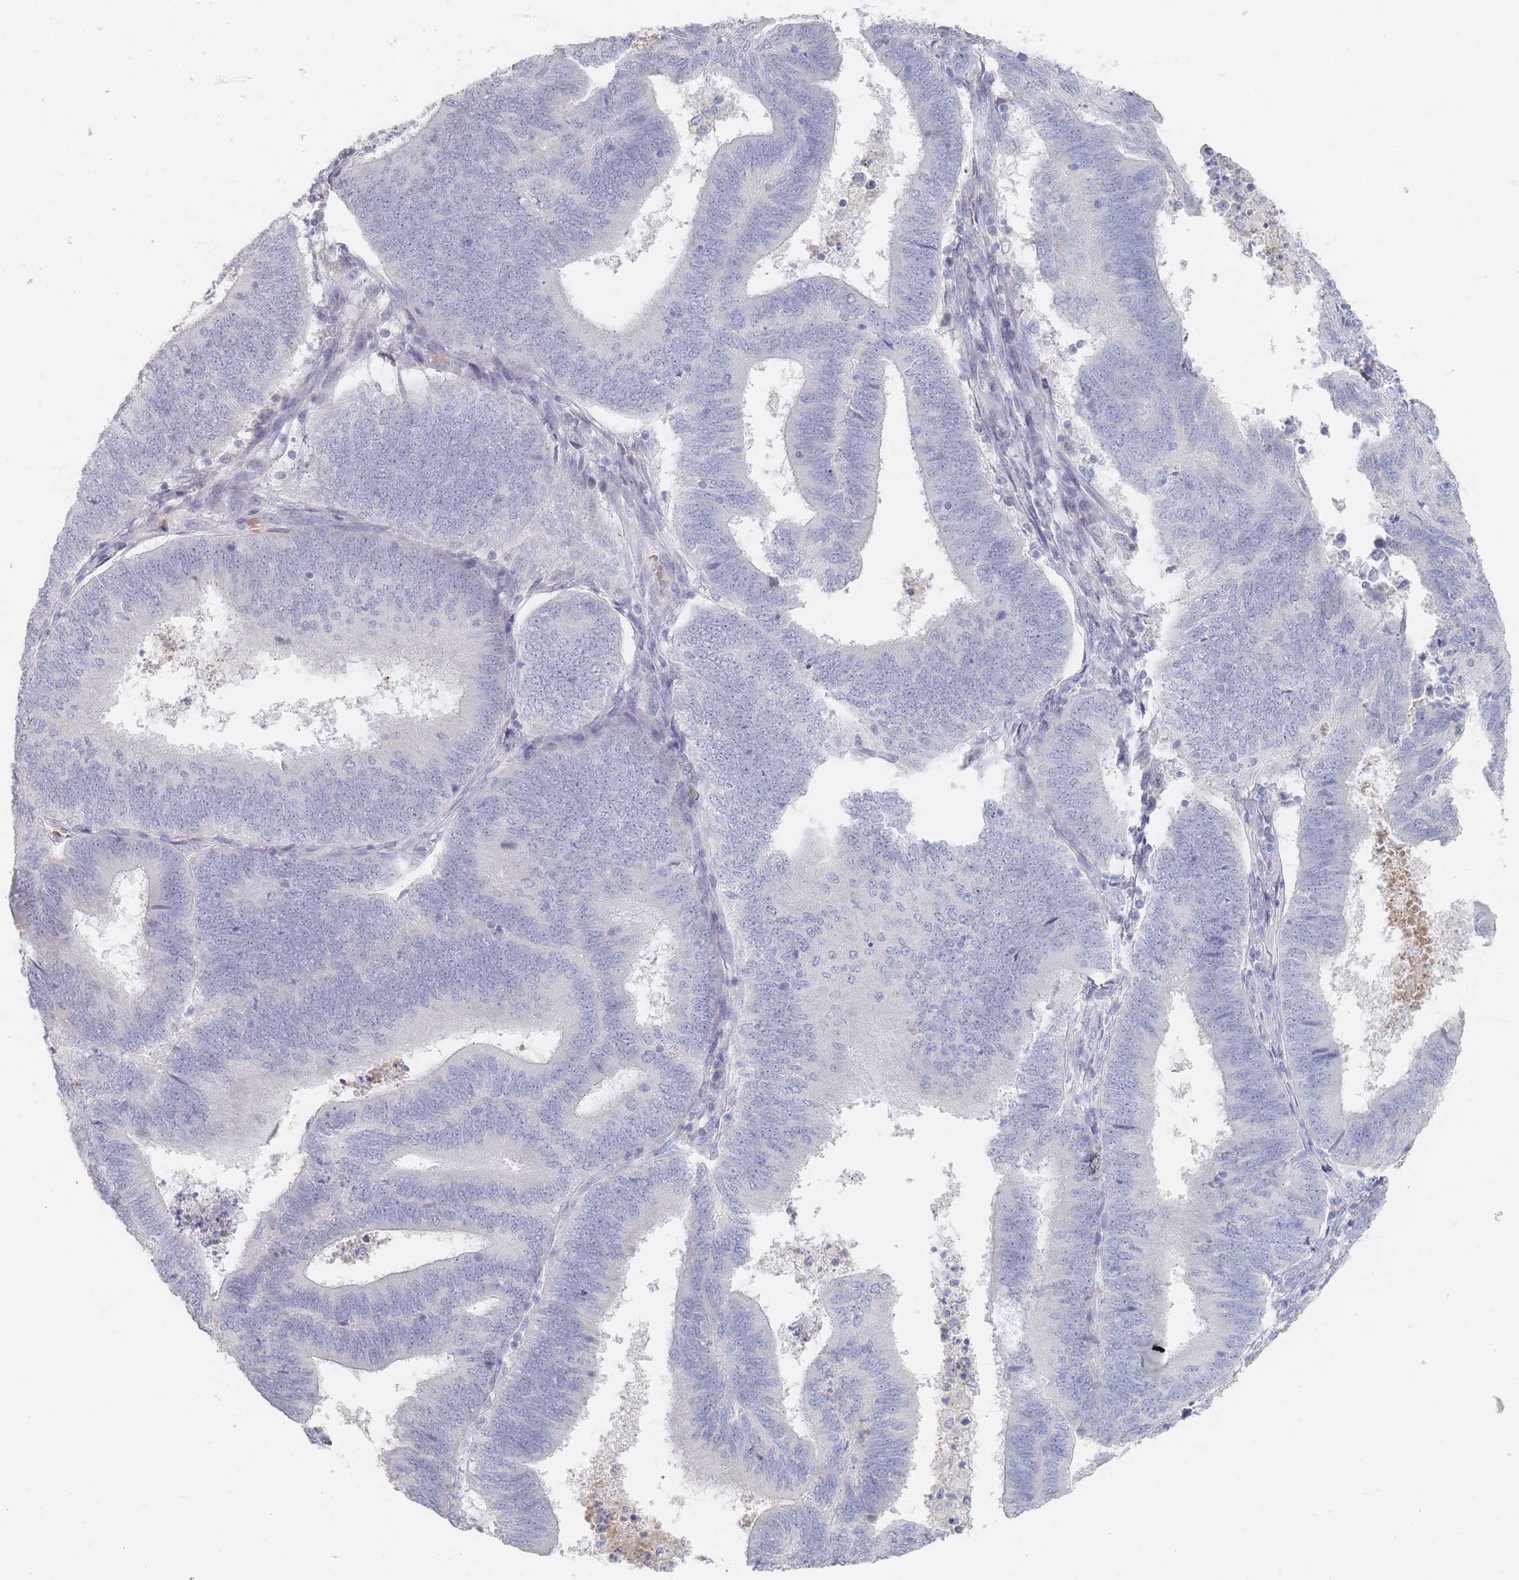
{"staining": {"intensity": "negative", "quantity": "none", "location": "none"}, "tissue": "endometrial cancer", "cell_type": "Tumor cells", "image_type": "cancer", "snomed": [{"axis": "morphology", "description": "Adenocarcinoma, NOS"}, {"axis": "topography", "description": "Endometrium"}], "caption": "The micrograph shows no significant staining in tumor cells of adenocarcinoma (endometrial).", "gene": "HELZ2", "patient": {"sex": "female", "age": 70}}